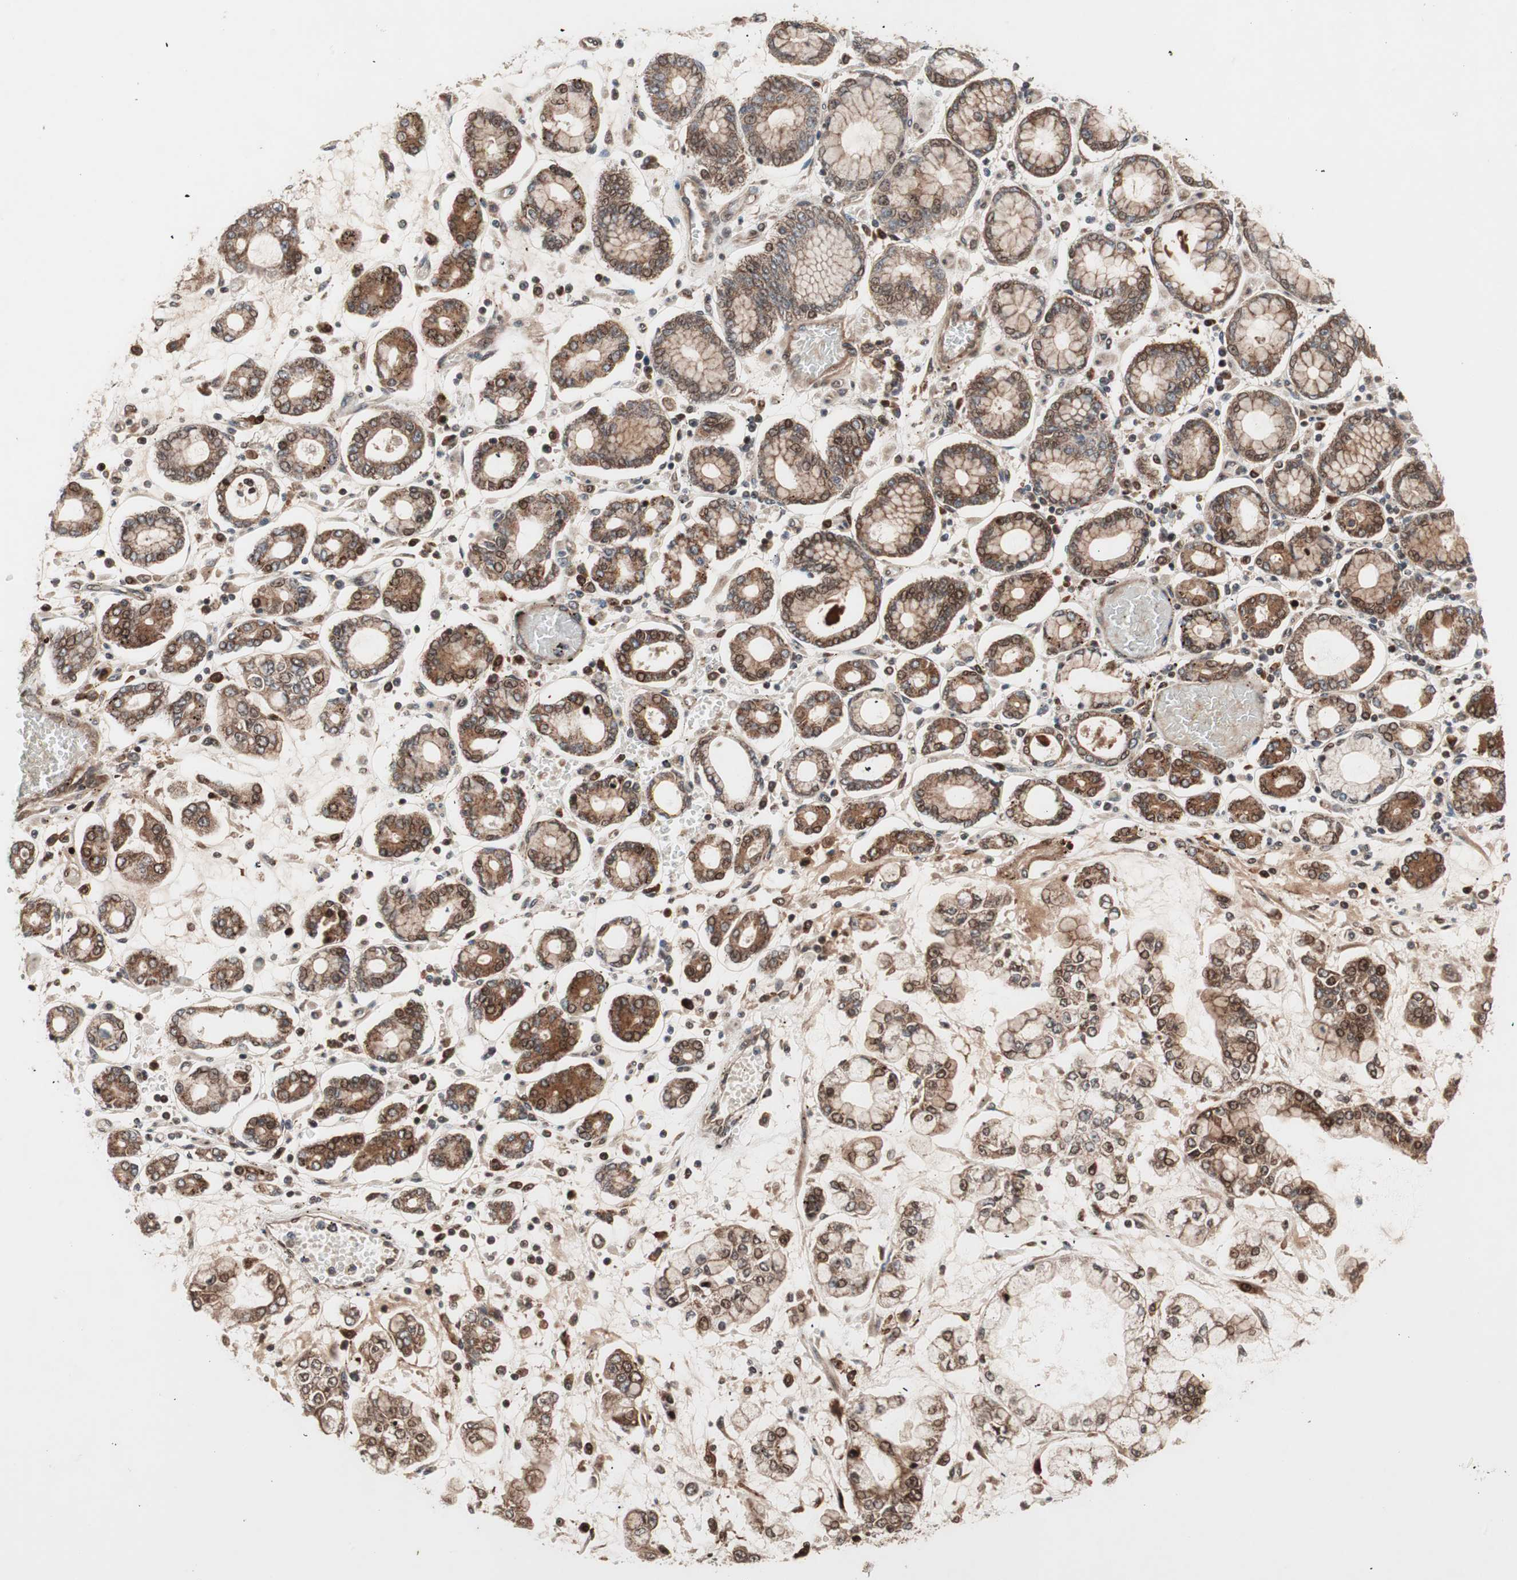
{"staining": {"intensity": "strong", "quantity": ">75%", "location": "cytoplasmic/membranous,nuclear"}, "tissue": "stomach cancer", "cell_type": "Tumor cells", "image_type": "cancer", "snomed": [{"axis": "morphology", "description": "Normal tissue, NOS"}, {"axis": "morphology", "description": "Adenocarcinoma, NOS"}, {"axis": "topography", "description": "Stomach, upper"}, {"axis": "topography", "description": "Stomach"}], "caption": "An image of human adenocarcinoma (stomach) stained for a protein exhibits strong cytoplasmic/membranous and nuclear brown staining in tumor cells.", "gene": "NF2", "patient": {"sex": "male", "age": 76}}